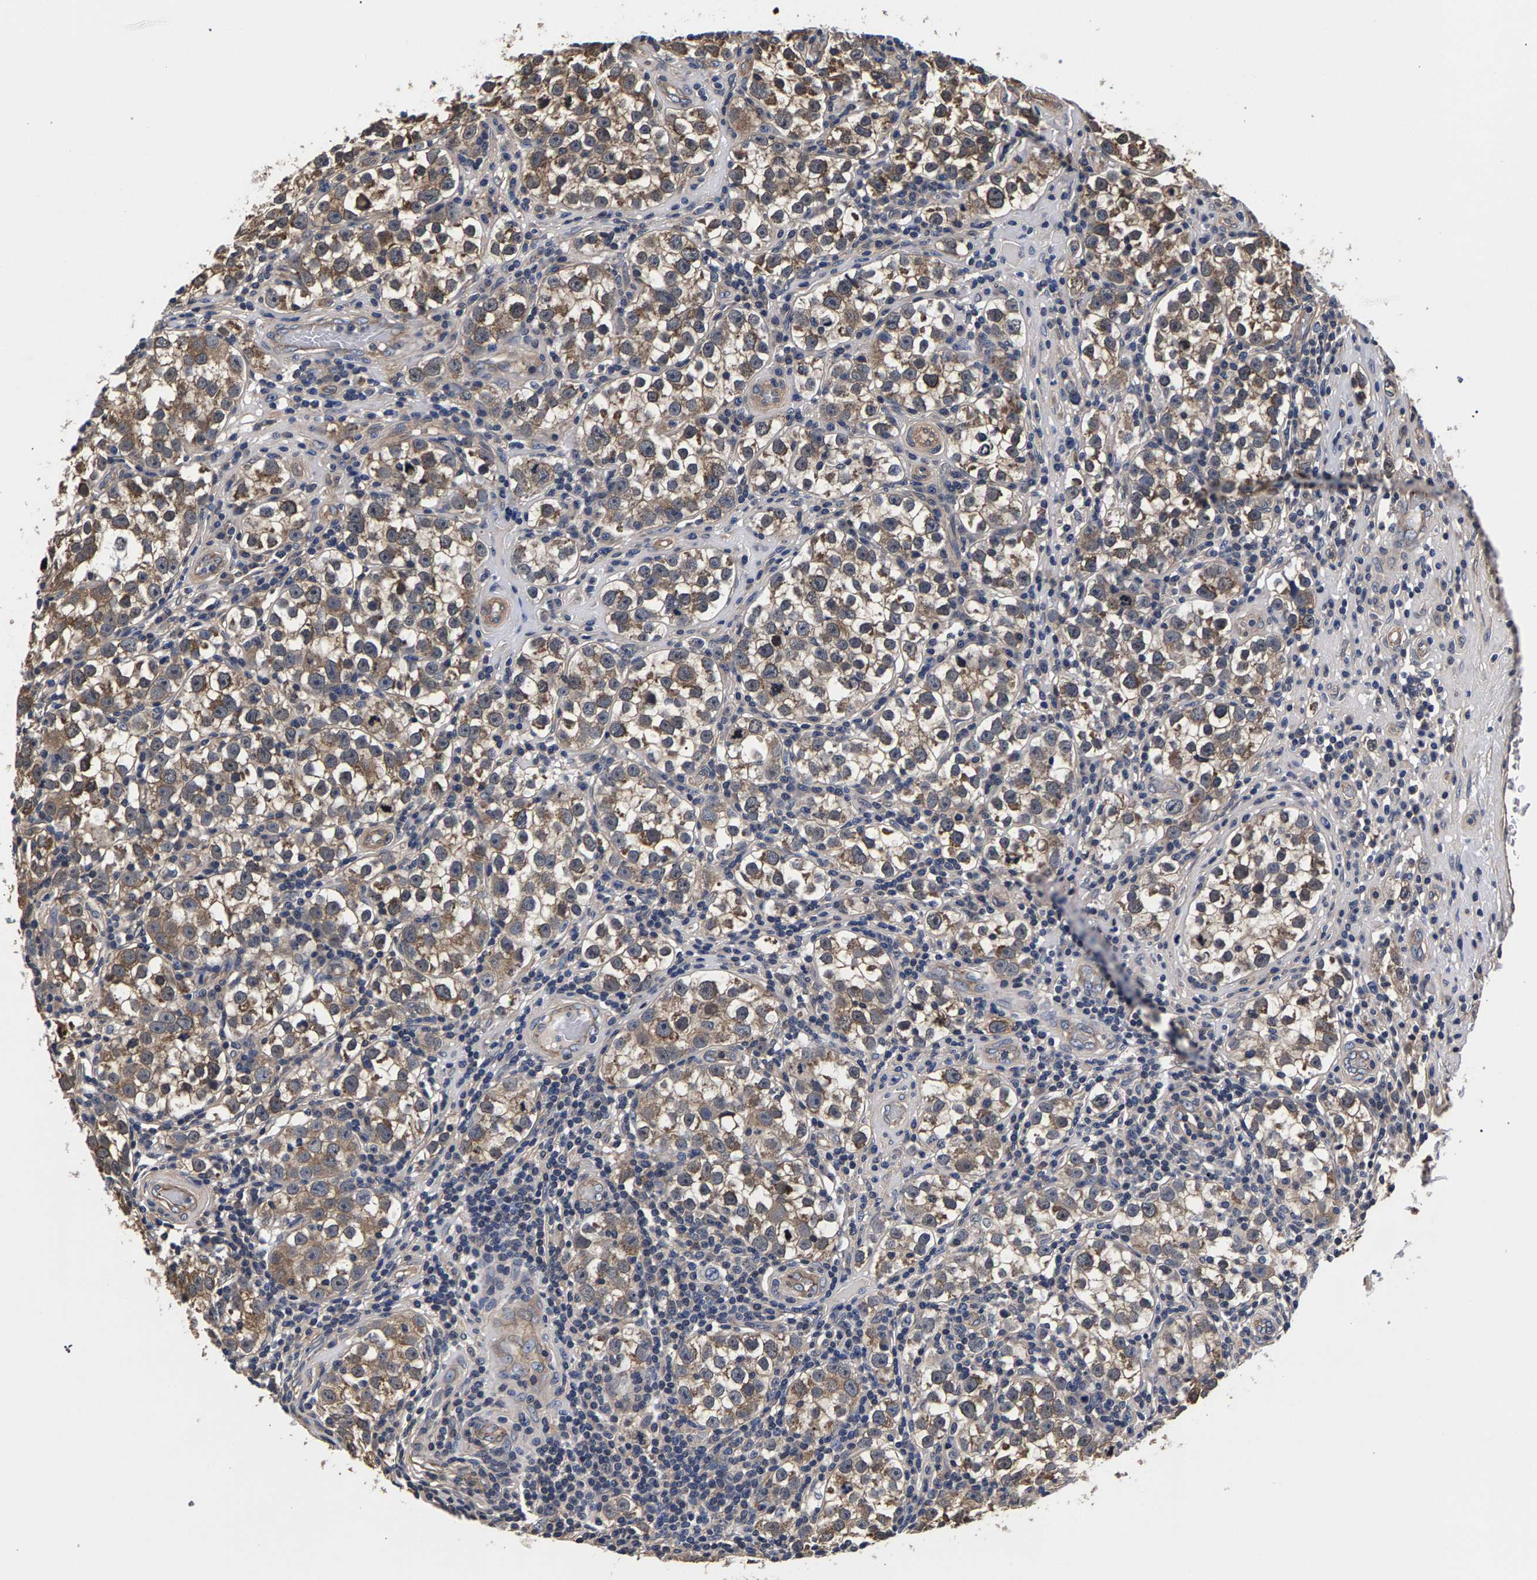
{"staining": {"intensity": "moderate", "quantity": ">75%", "location": "cytoplasmic/membranous"}, "tissue": "testis cancer", "cell_type": "Tumor cells", "image_type": "cancer", "snomed": [{"axis": "morphology", "description": "Normal tissue, NOS"}, {"axis": "morphology", "description": "Seminoma, NOS"}, {"axis": "topography", "description": "Testis"}], "caption": "This is a photomicrograph of IHC staining of seminoma (testis), which shows moderate expression in the cytoplasmic/membranous of tumor cells.", "gene": "MARCHF7", "patient": {"sex": "male", "age": 43}}